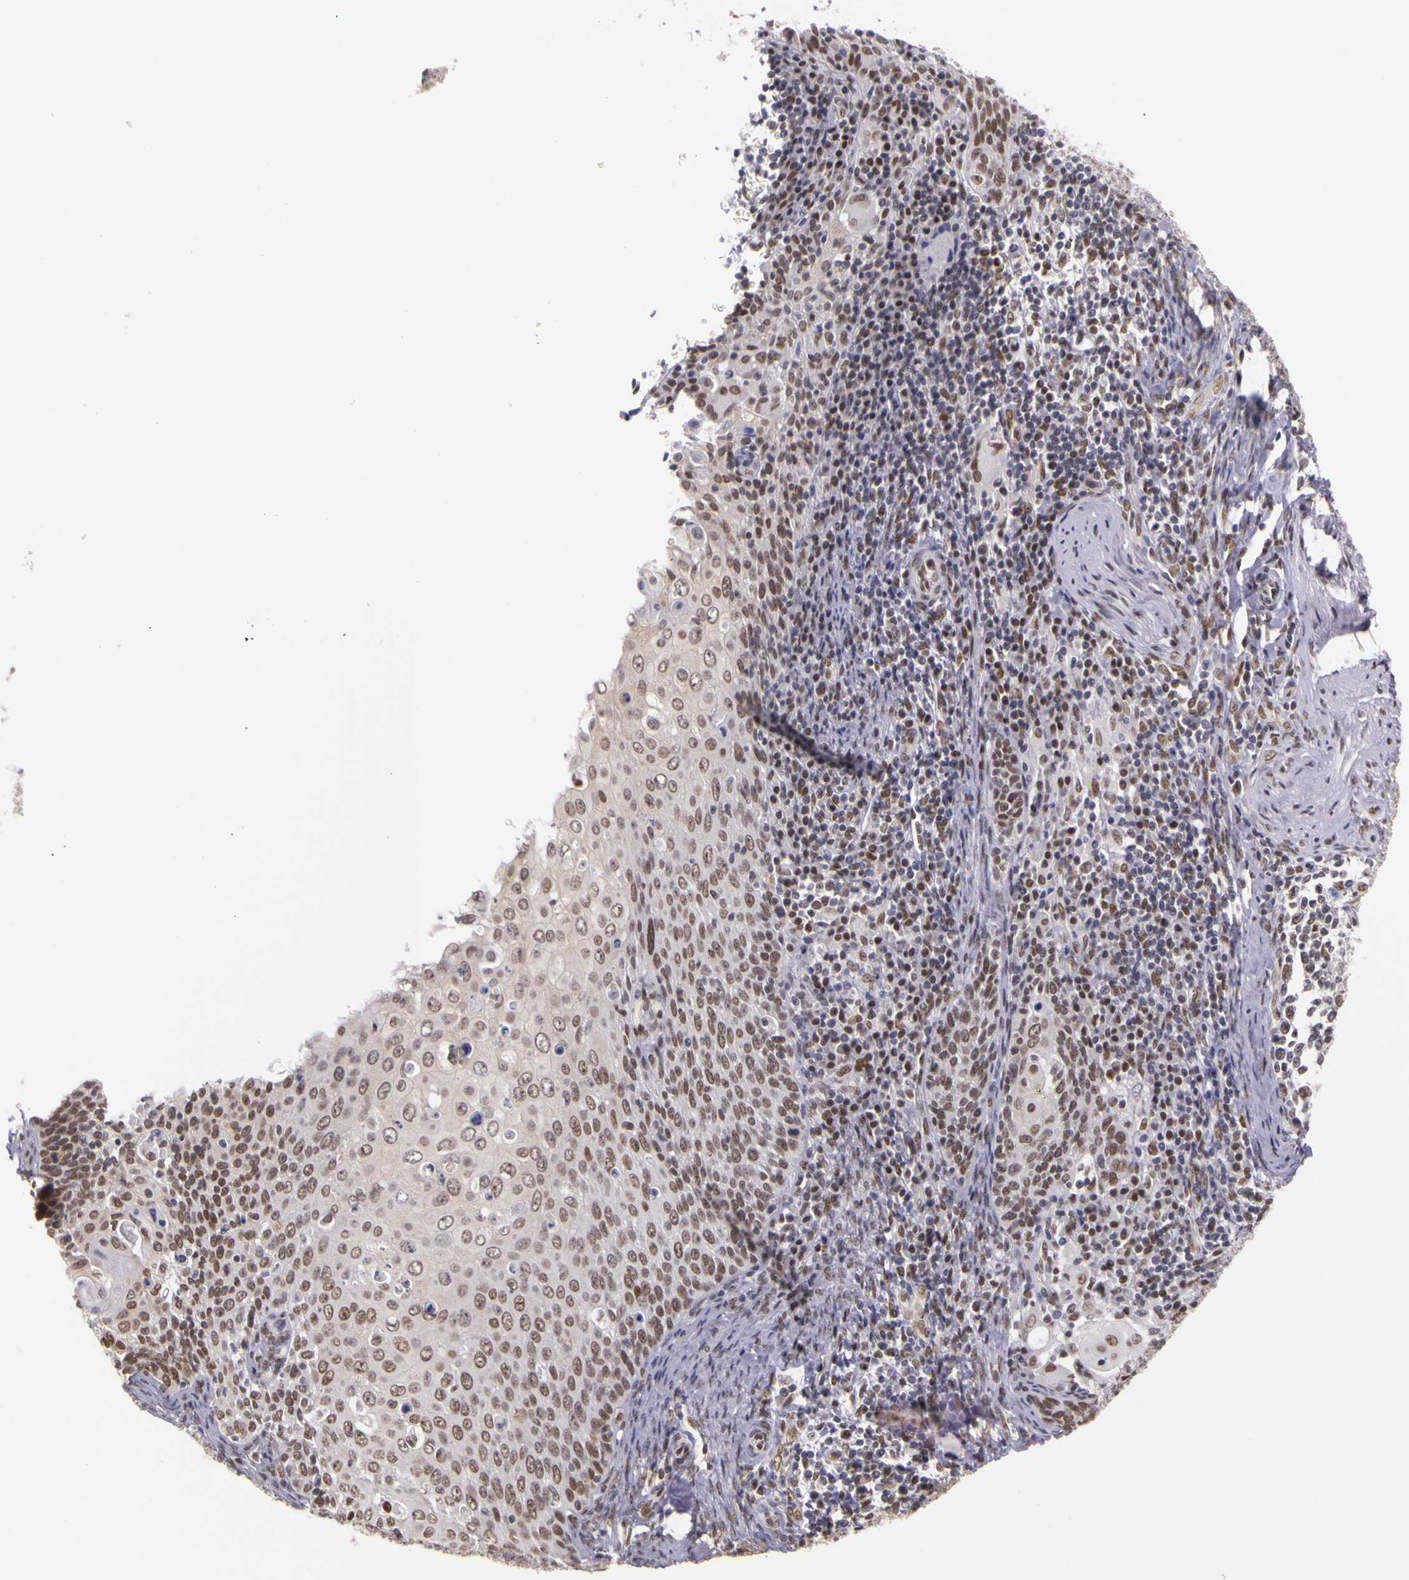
{"staining": {"intensity": "moderate", "quantity": ">75%", "location": "nuclear"}, "tissue": "cervical cancer", "cell_type": "Tumor cells", "image_type": "cancer", "snomed": [{"axis": "morphology", "description": "Squamous cell carcinoma, NOS"}, {"axis": "topography", "description": "Cervix"}], "caption": "A histopathology image of squamous cell carcinoma (cervical) stained for a protein reveals moderate nuclear brown staining in tumor cells. (DAB (3,3'-diaminobenzidine) = brown stain, brightfield microscopy at high magnification).", "gene": "WDR13", "patient": {"sex": "female", "age": 33}}